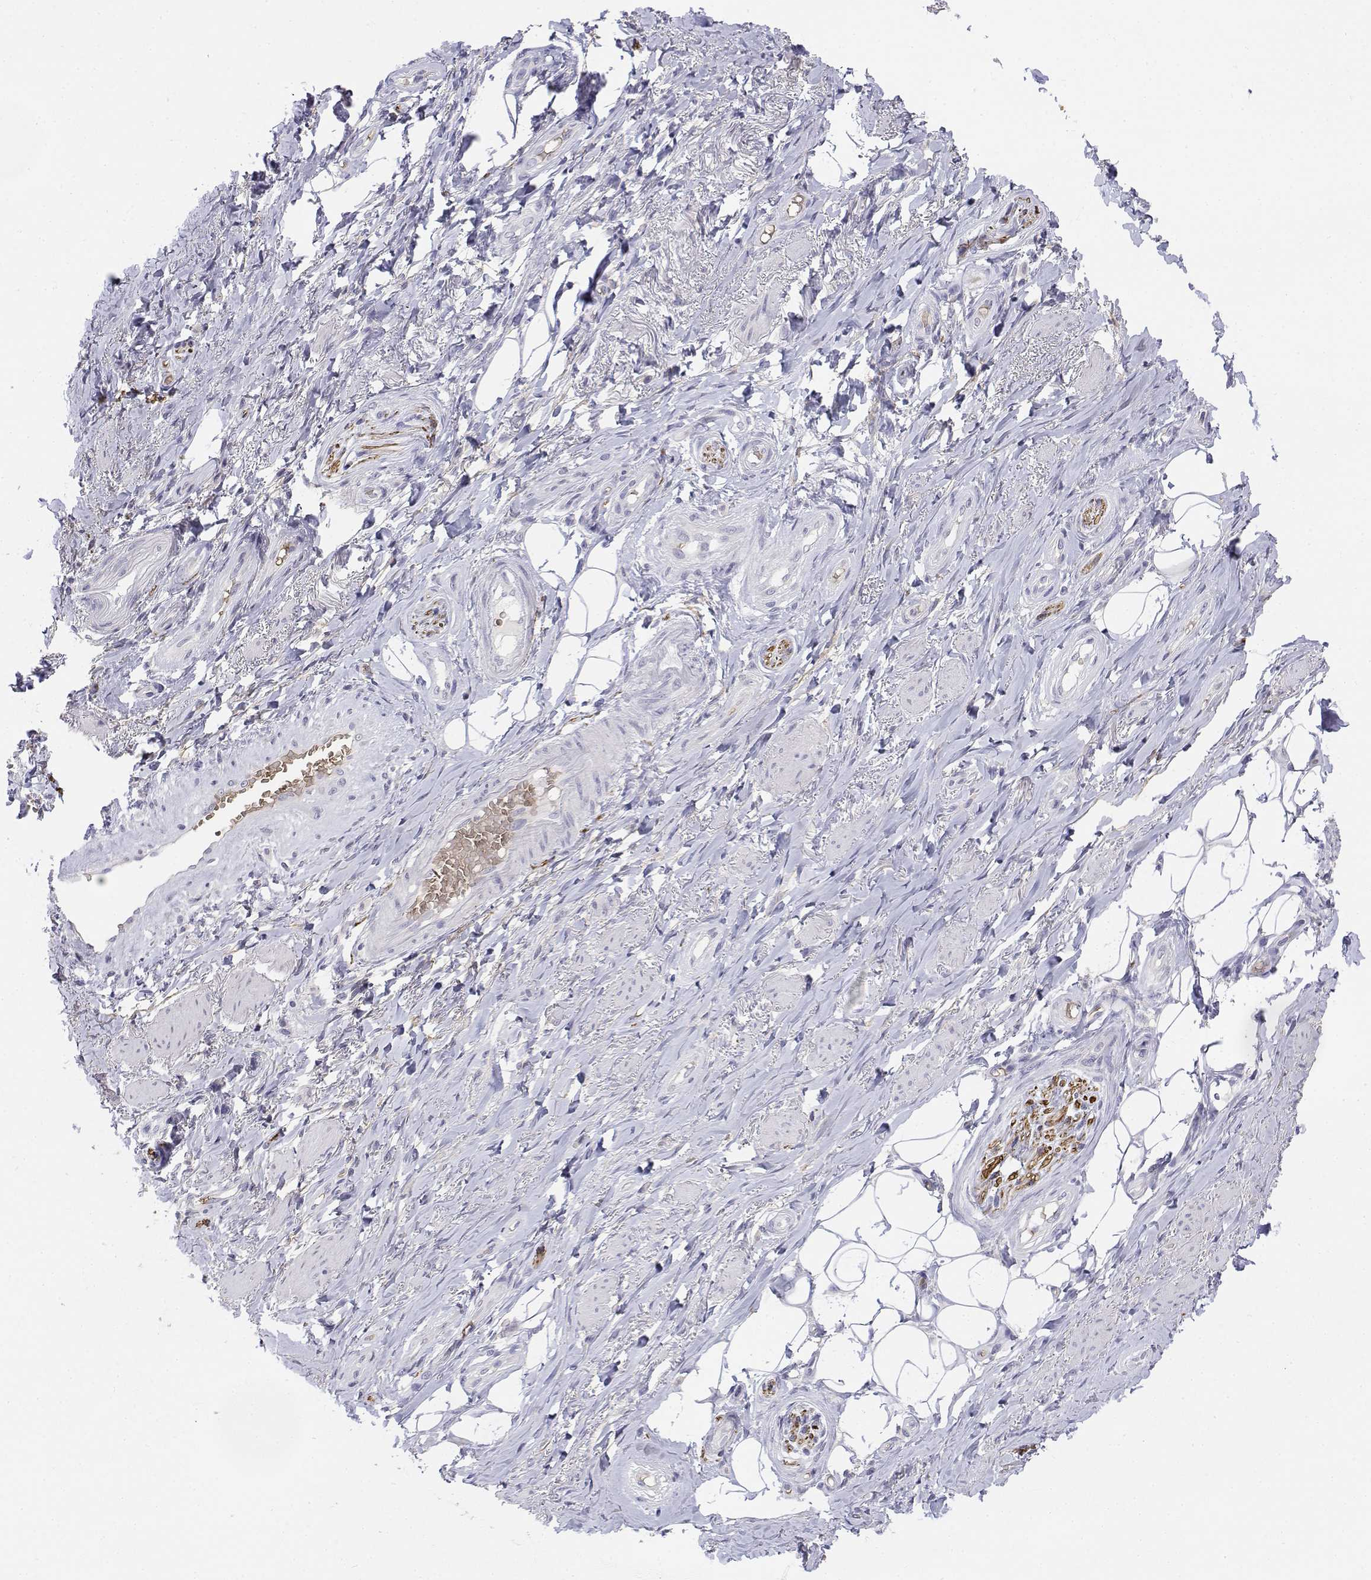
{"staining": {"intensity": "negative", "quantity": "none", "location": "none"}, "tissue": "adipose tissue", "cell_type": "Adipocytes", "image_type": "normal", "snomed": [{"axis": "morphology", "description": "Normal tissue, NOS"}, {"axis": "topography", "description": "Anal"}, {"axis": "topography", "description": "Peripheral nerve tissue"}], "caption": "This is a photomicrograph of IHC staining of benign adipose tissue, which shows no positivity in adipocytes. The staining was performed using DAB (3,3'-diaminobenzidine) to visualize the protein expression in brown, while the nuclei were stained in blue with hematoxylin (Magnification: 20x).", "gene": "CADM1", "patient": {"sex": "male", "age": 53}}